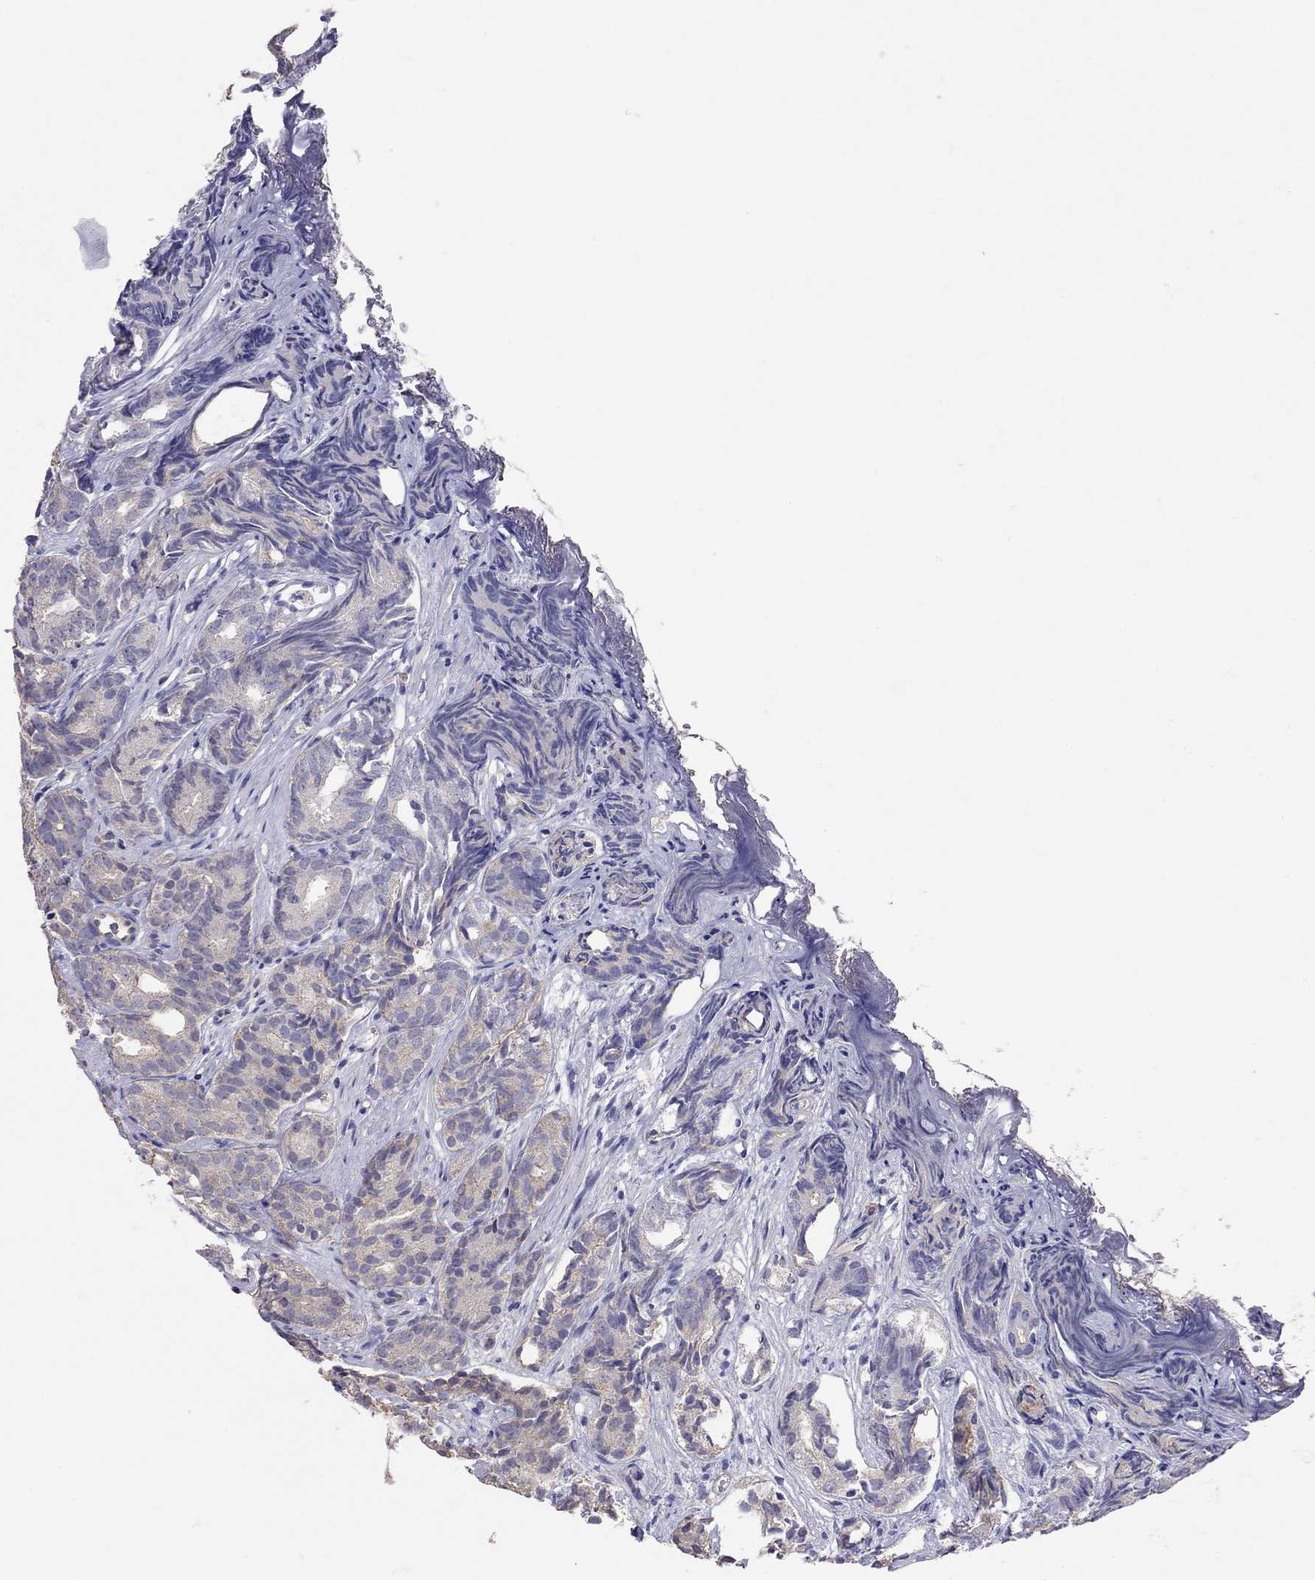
{"staining": {"intensity": "weak", "quantity": "<25%", "location": "cytoplasmic/membranous"}, "tissue": "prostate cancer", "cell_type": "Tumor cells", "image_type": "cancer", "snomed": [{"axis": "morphology", "description": "Adenocarcinoma, High grade"}, {"axis": "topography", "description": "Prostate"}], "caption": "DAB immunohistochemical staining of high-grade adenocarcinoma (prostate) reveals no significant positivity in tumor cells.", "gene": "RTP5", "patient": {"sex": "male", "age": 84}}